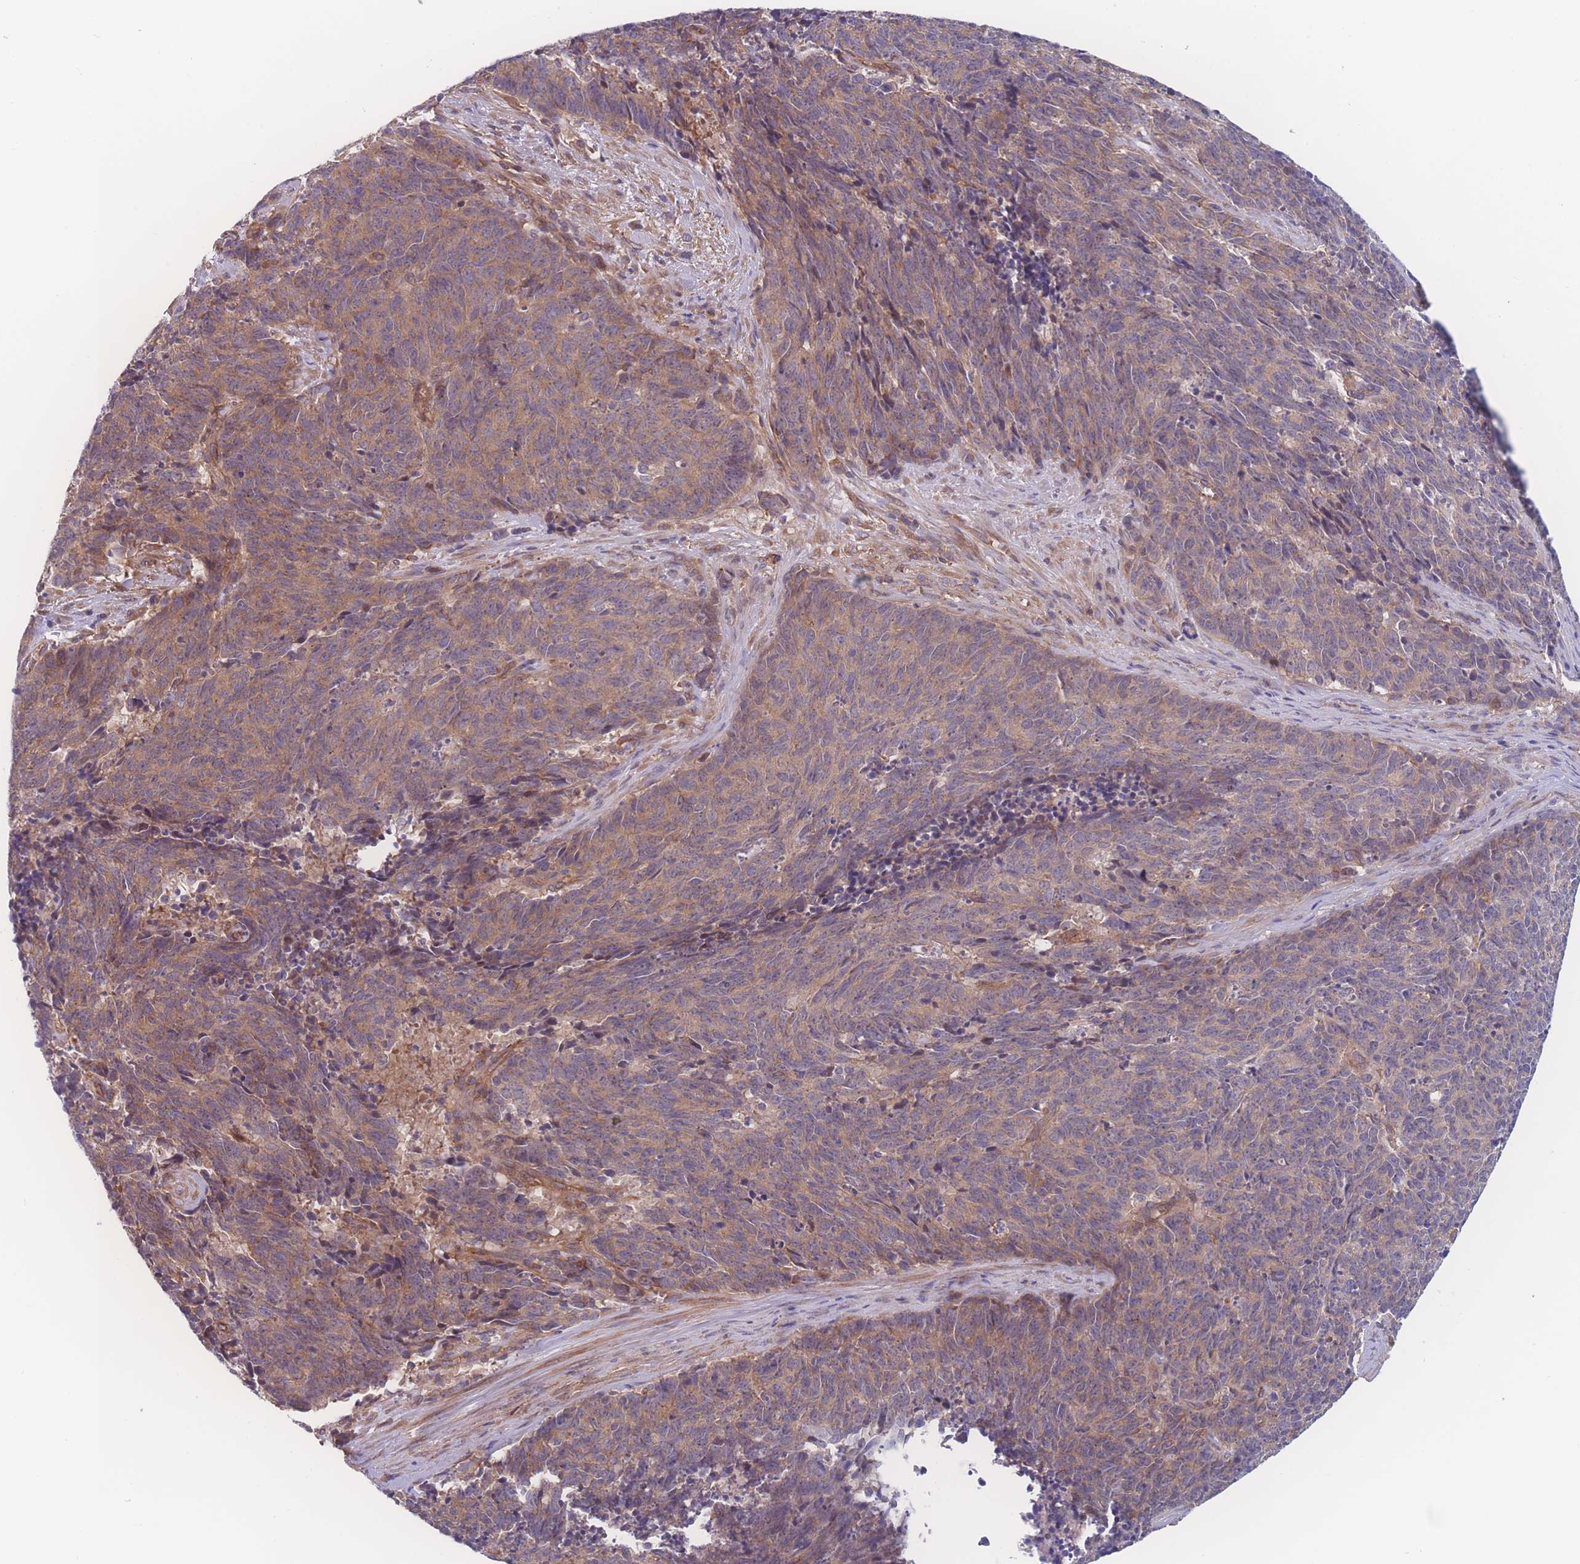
{"staining": {"intensity": "moderate", "quantity": "25%-75%", "location": "cytoplasmic/membranous"}, "tissue": "cervical cancer", "cell_type": "Tumor cells", "image_type": "cancer", "snomed": [{"axis": "morphology", "description": "Squamous cell carcinoma, NOS"}, {"axis": "topography", "description": "Cervix"}], "caption": "Tumor cells display medium levels of moderate cytoplasmic/membranous expression in approximately 25%-75% of cells in human cervical squamous cell carcinoma.", "gene": "CFAP97", "patient": {"sex": "female", "age": 29}}